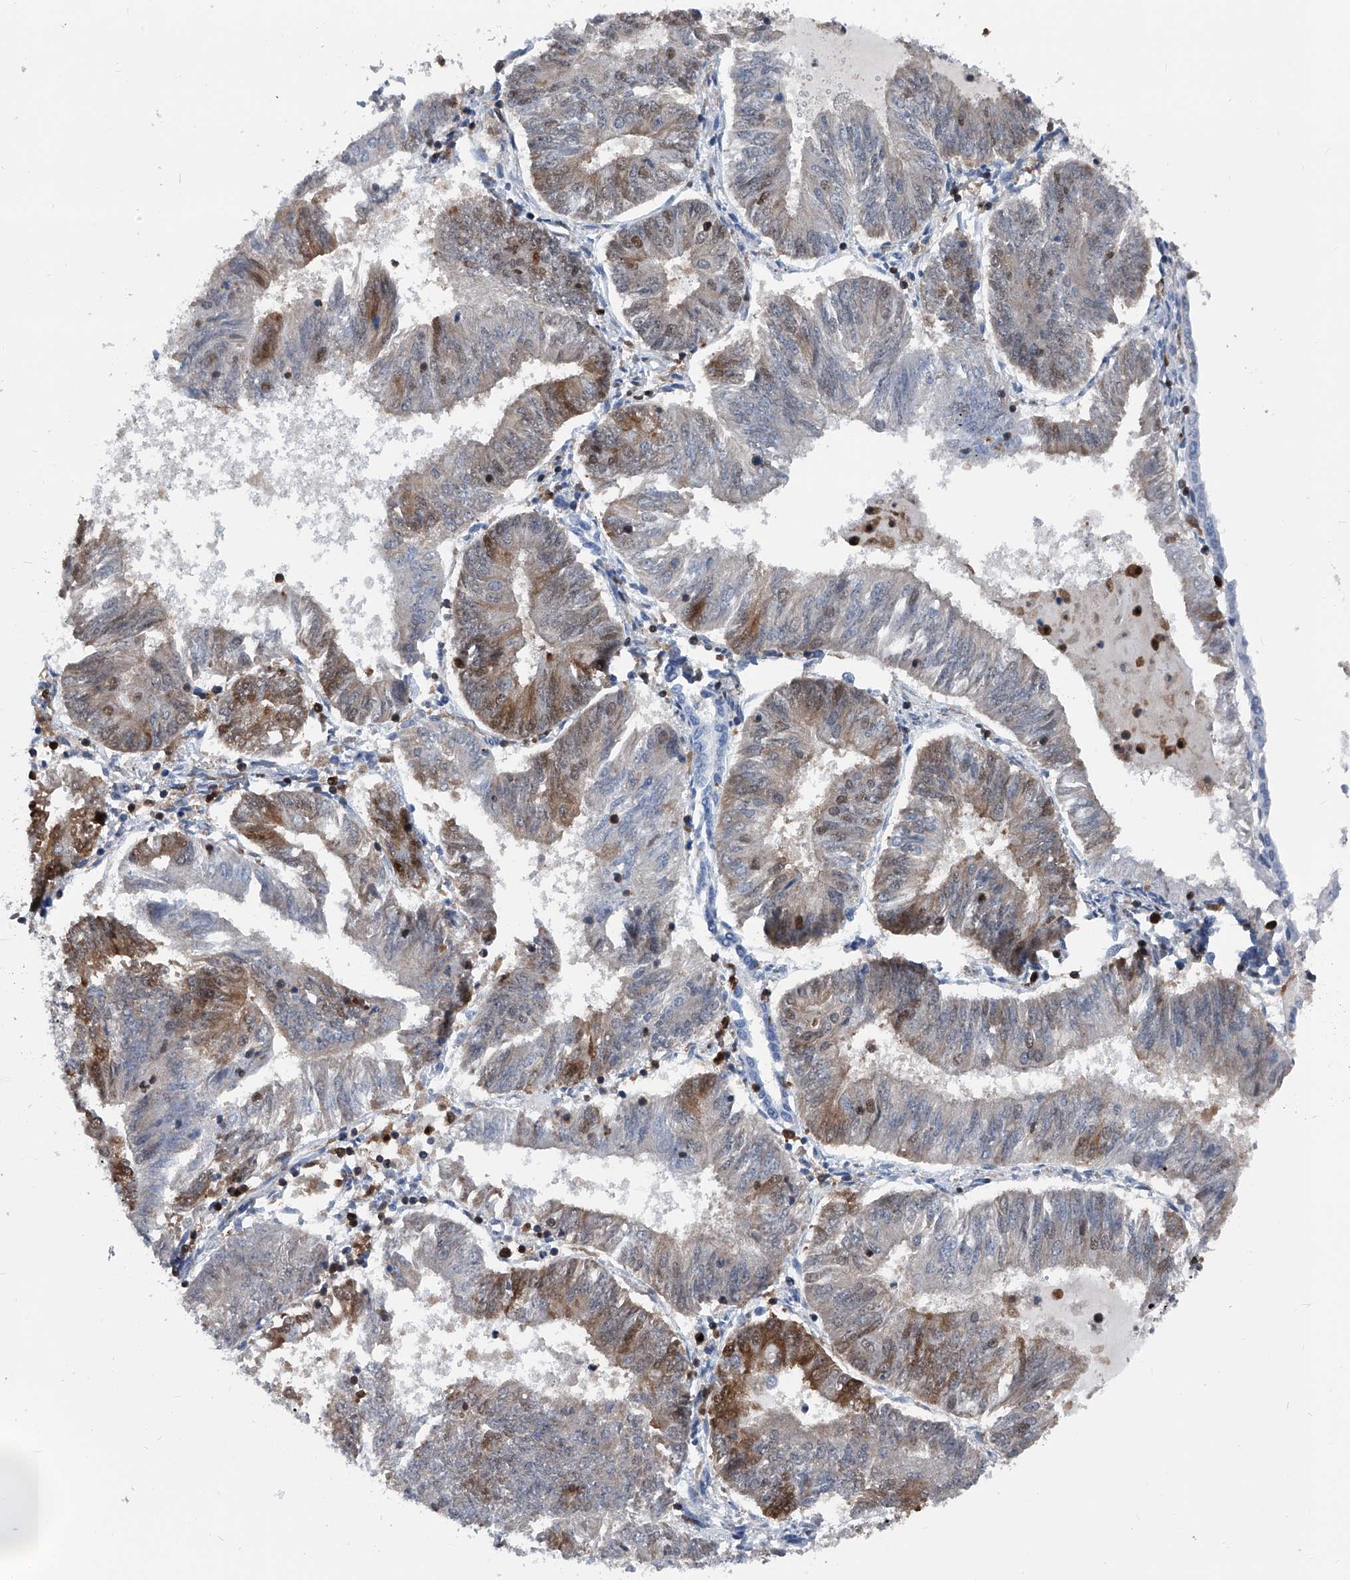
{"staining": {"intensity": "moderate", "quantity": "<25%", "location": "cytoplasmic/membranous,nuclear"}, "tissue": "endometrial cancer", "cell_type": "Tumor cells", "image_type": "cancer", "snomed": [{"axis": "morphology", "description": "Adenocarcinoma, NOS"}, {"axis": "topography", "description": "Endometrium"}], "caption": "Immunohistochemical staining of endometrial cancer (adenocarcinoma) displays low levels of moderate cytoplasmic/membranous and nuclear protein staining in about <25% of tumor cells. (IHC, brightfield microscopy, high magnification).", "gene": "FKBP5", "patient": {"sex": "female", "age": 58}}